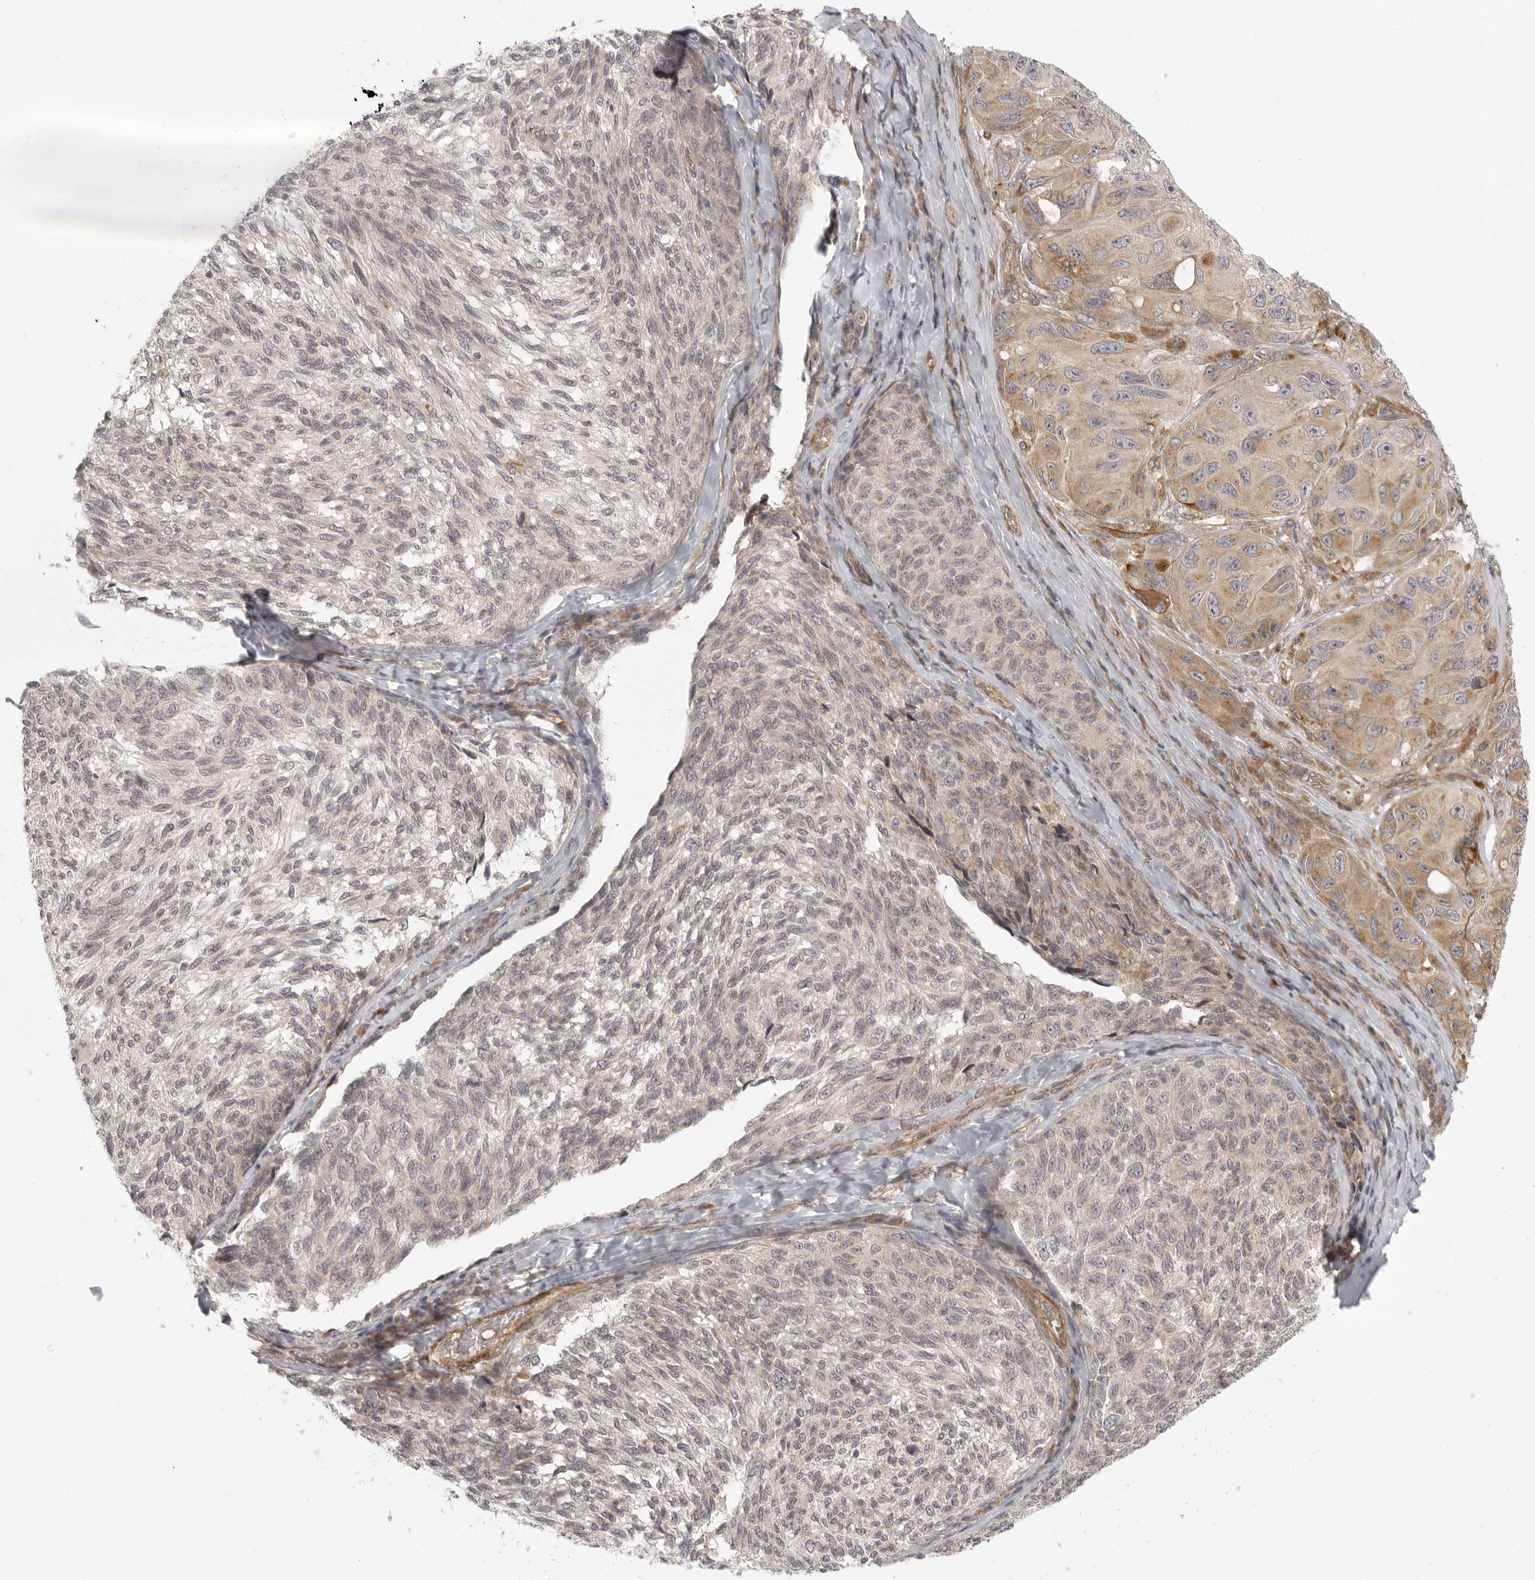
{"staining": {"intensity": "weak", "quantity": "25%-75%", "location": "cytoplasmic/membranous"}, "tissue": "melanoma", "cell_type": "Tumor cells", "image_type": "cancer", "snomed": [{"axis": "morphology", "description": "Malignant melanoma, NOS"}, {"axis": "topography", "description": "Skin"}], "caption": "Tumor cells demonstrate low levels of weak cytoplasmic/membranous expression in approximately 25%-75% of cells in human melanoma.", "gene": "CCPG1", "patient": {"sex": "female", "age": 73}}